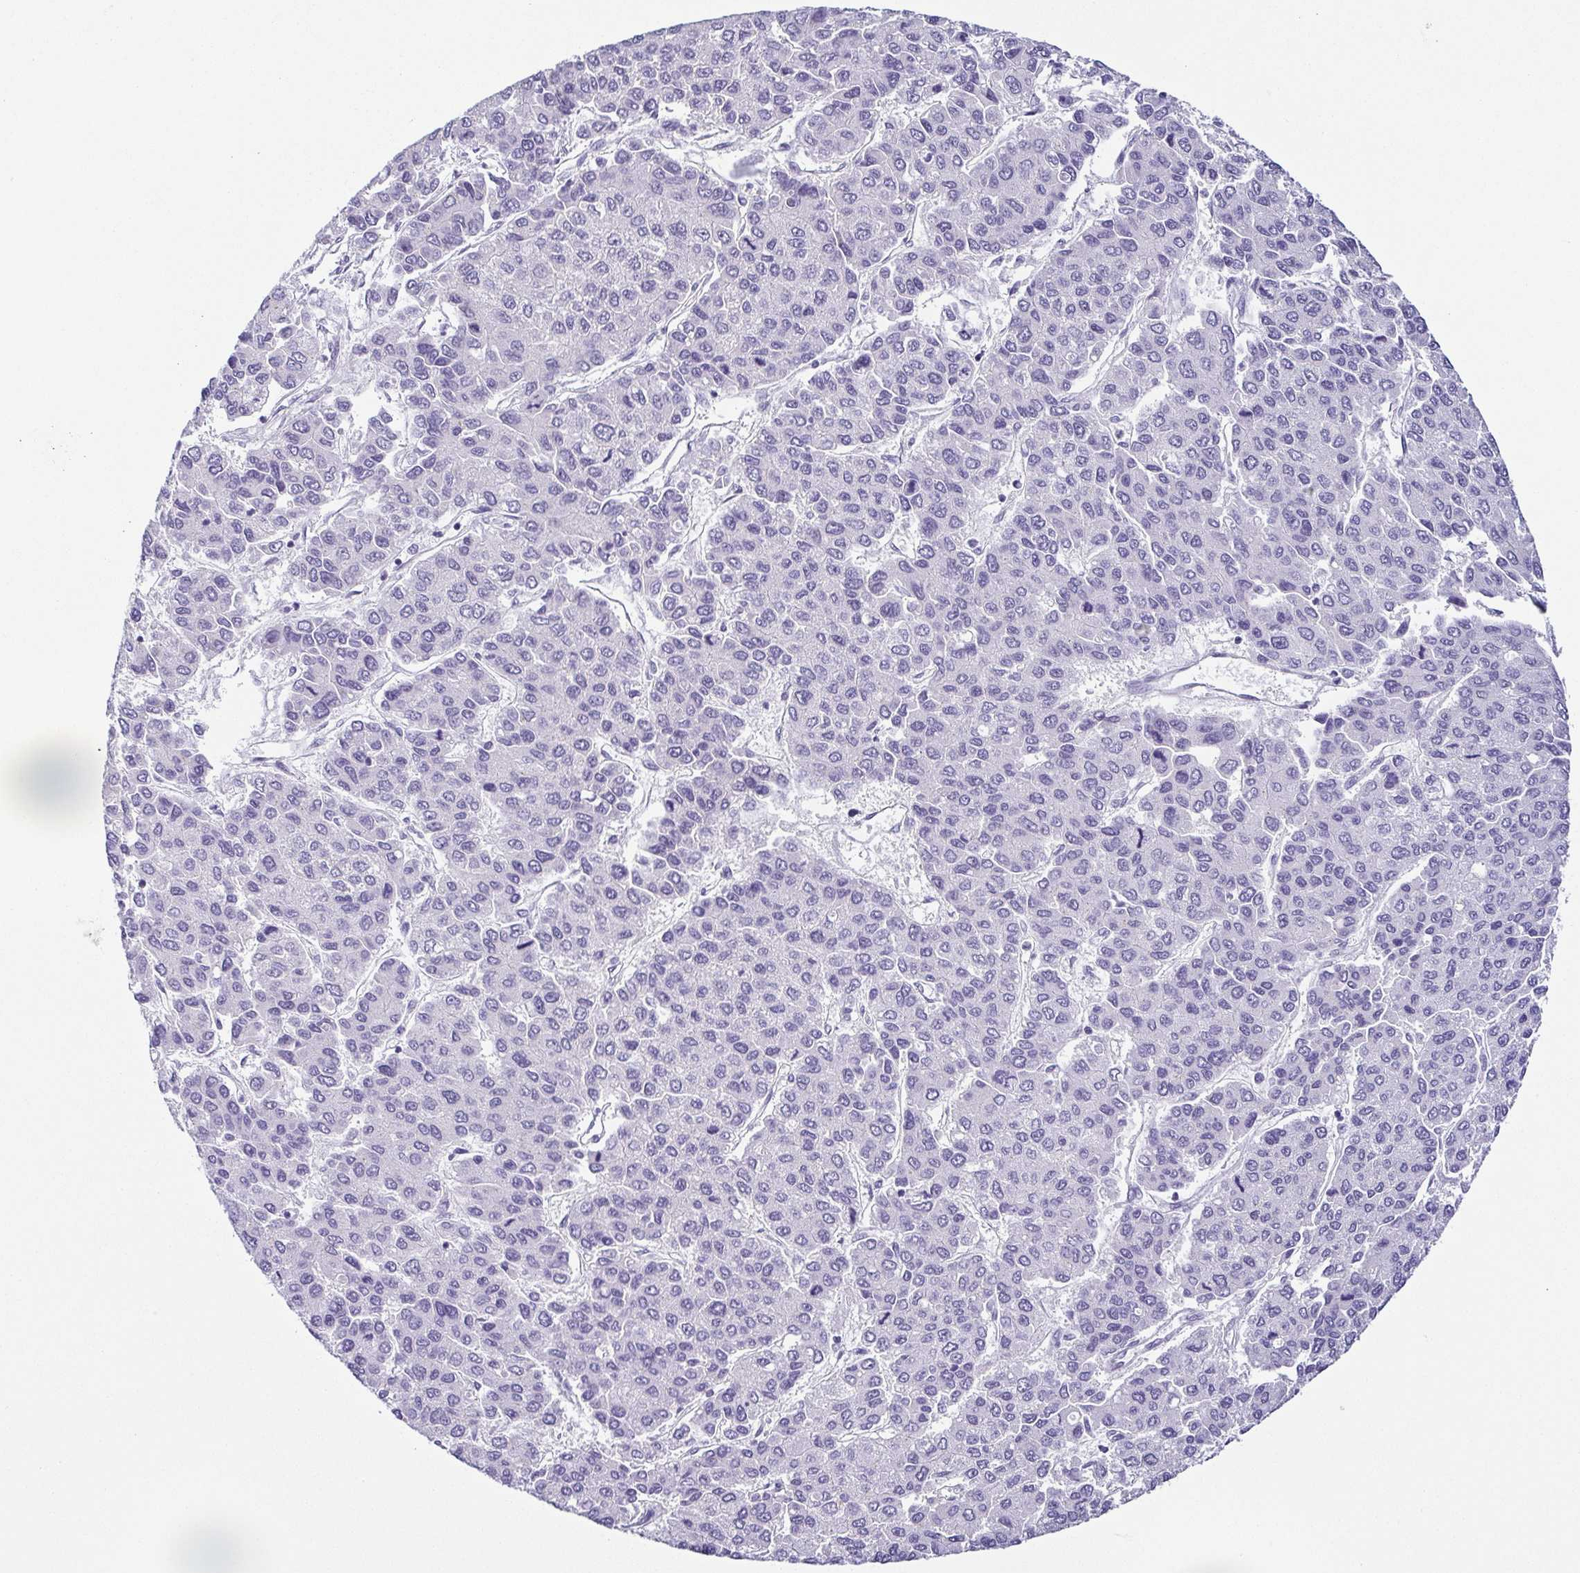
{"staining": {"intensity": "negative", "quantity": "none", "location": "none"}, "tissue": "liver cancer", "cell_type": "Tumor cells", "image_type": "cancer", "snomed": [{"axis": "morphology", "description": "Carcinoma, Hepatocellular, NOS"}, {"axis": "topography", "description": "Liver"}], "caption": "Immunohistochemistry photomicrograph of human hepatocellular carcinoma (liver) stained for a protein (brown), which exhibits no staining in tumor cells.", "gene": "TCF3", "patient": {"sex": "female", "age": 66}}